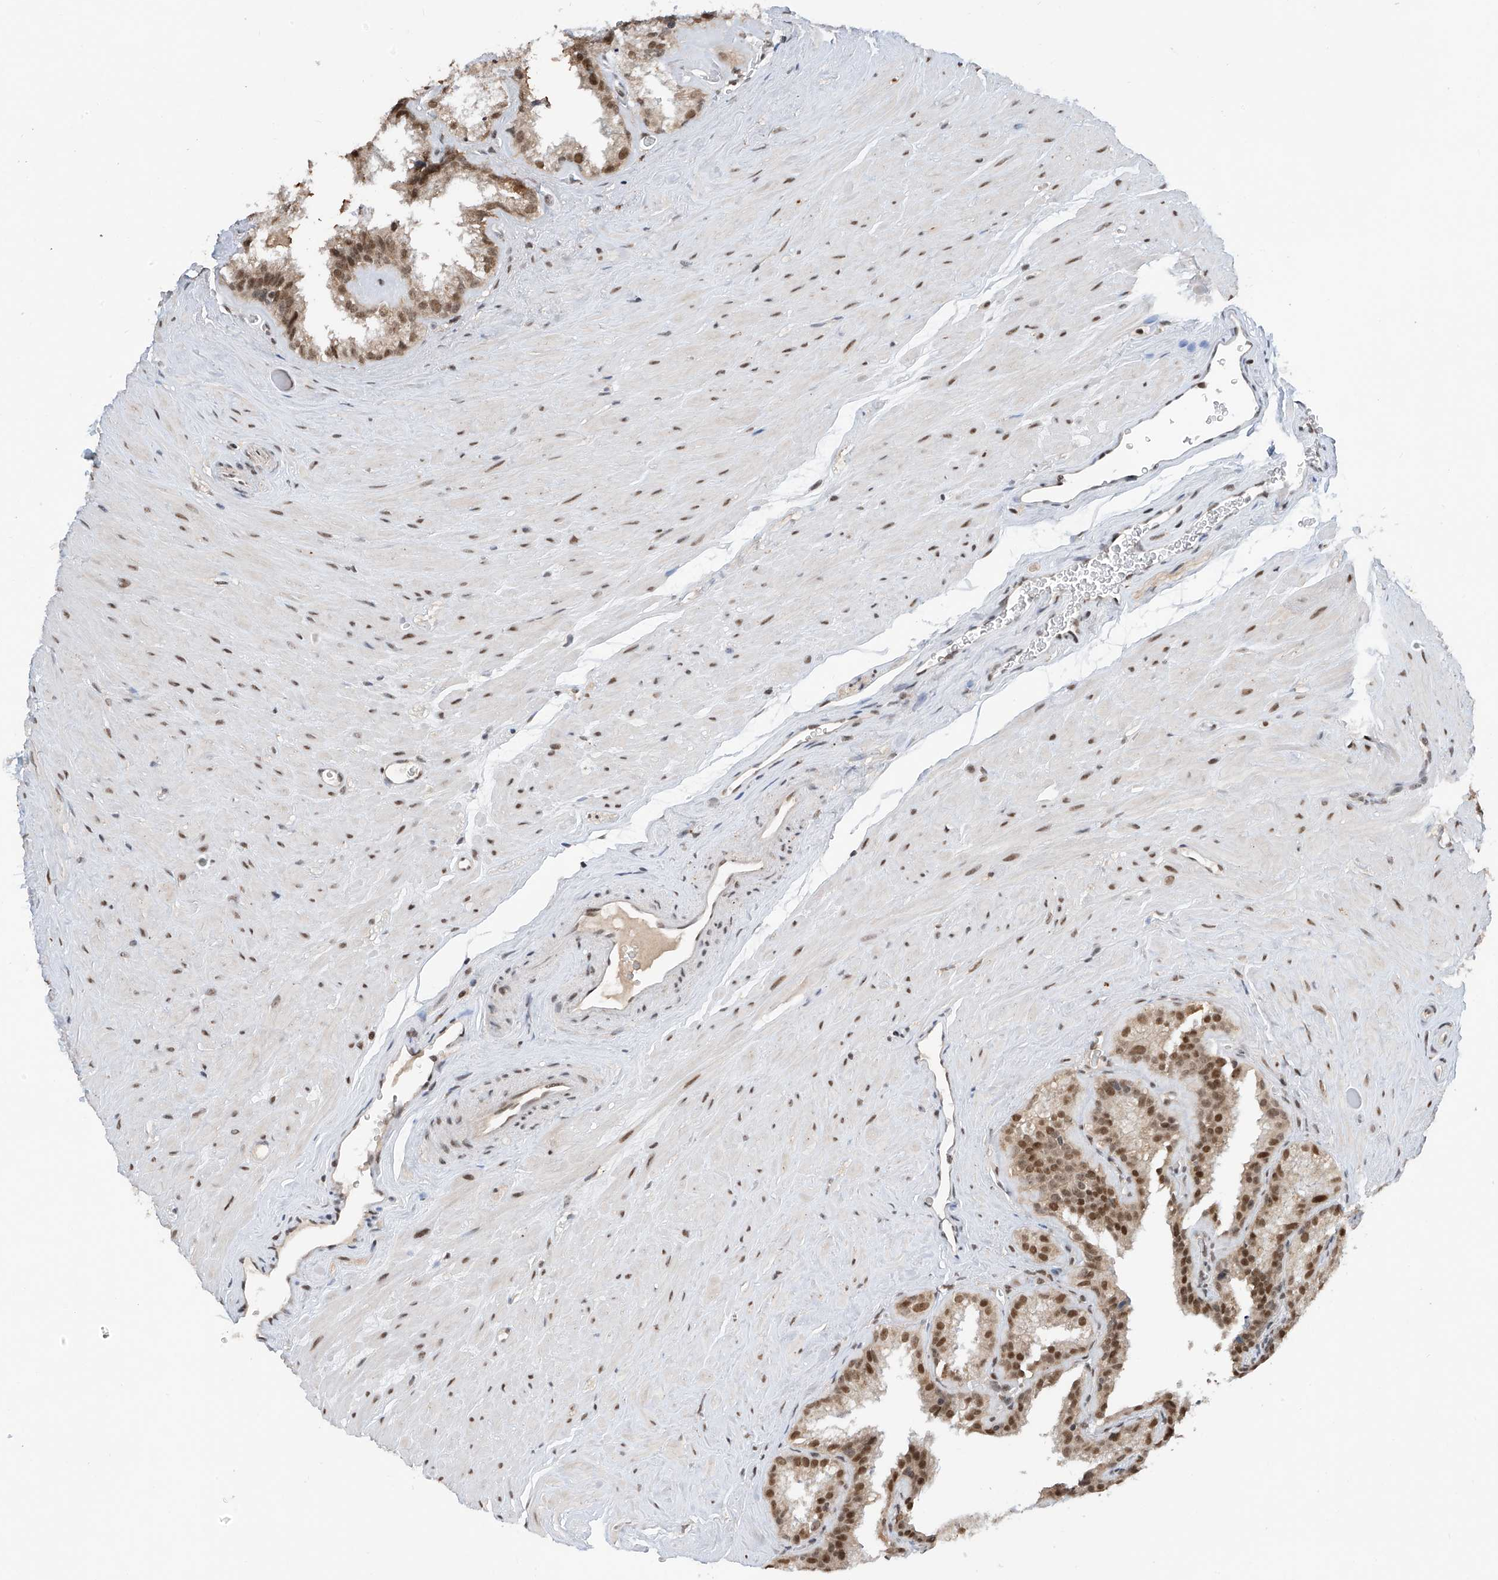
{"staining": {"intensity": "moderate", "quantity": ">75%", "location": "nuclear"}, "tissue": "seminal vesicle", "cell_type": "Glandular cells", "image_type": "normal", "snomed": [{"axis": "morphology", "description": "Normal tissue, NOS"}, {"axis": "topography", "description": "Prostate"}, {"axis": "topography", "description": "Seminal veicle"}], "caption": "Seminal vesicle stained for a protein exhibits moderate nuclear positivity in glandular cells. Using DAB (brown) and hematoxylin (blue) stains, captured at high magnification using brightfield microscopy.", "gene": "RPAIN", "patient": {"sex": "male", "age": 59}}